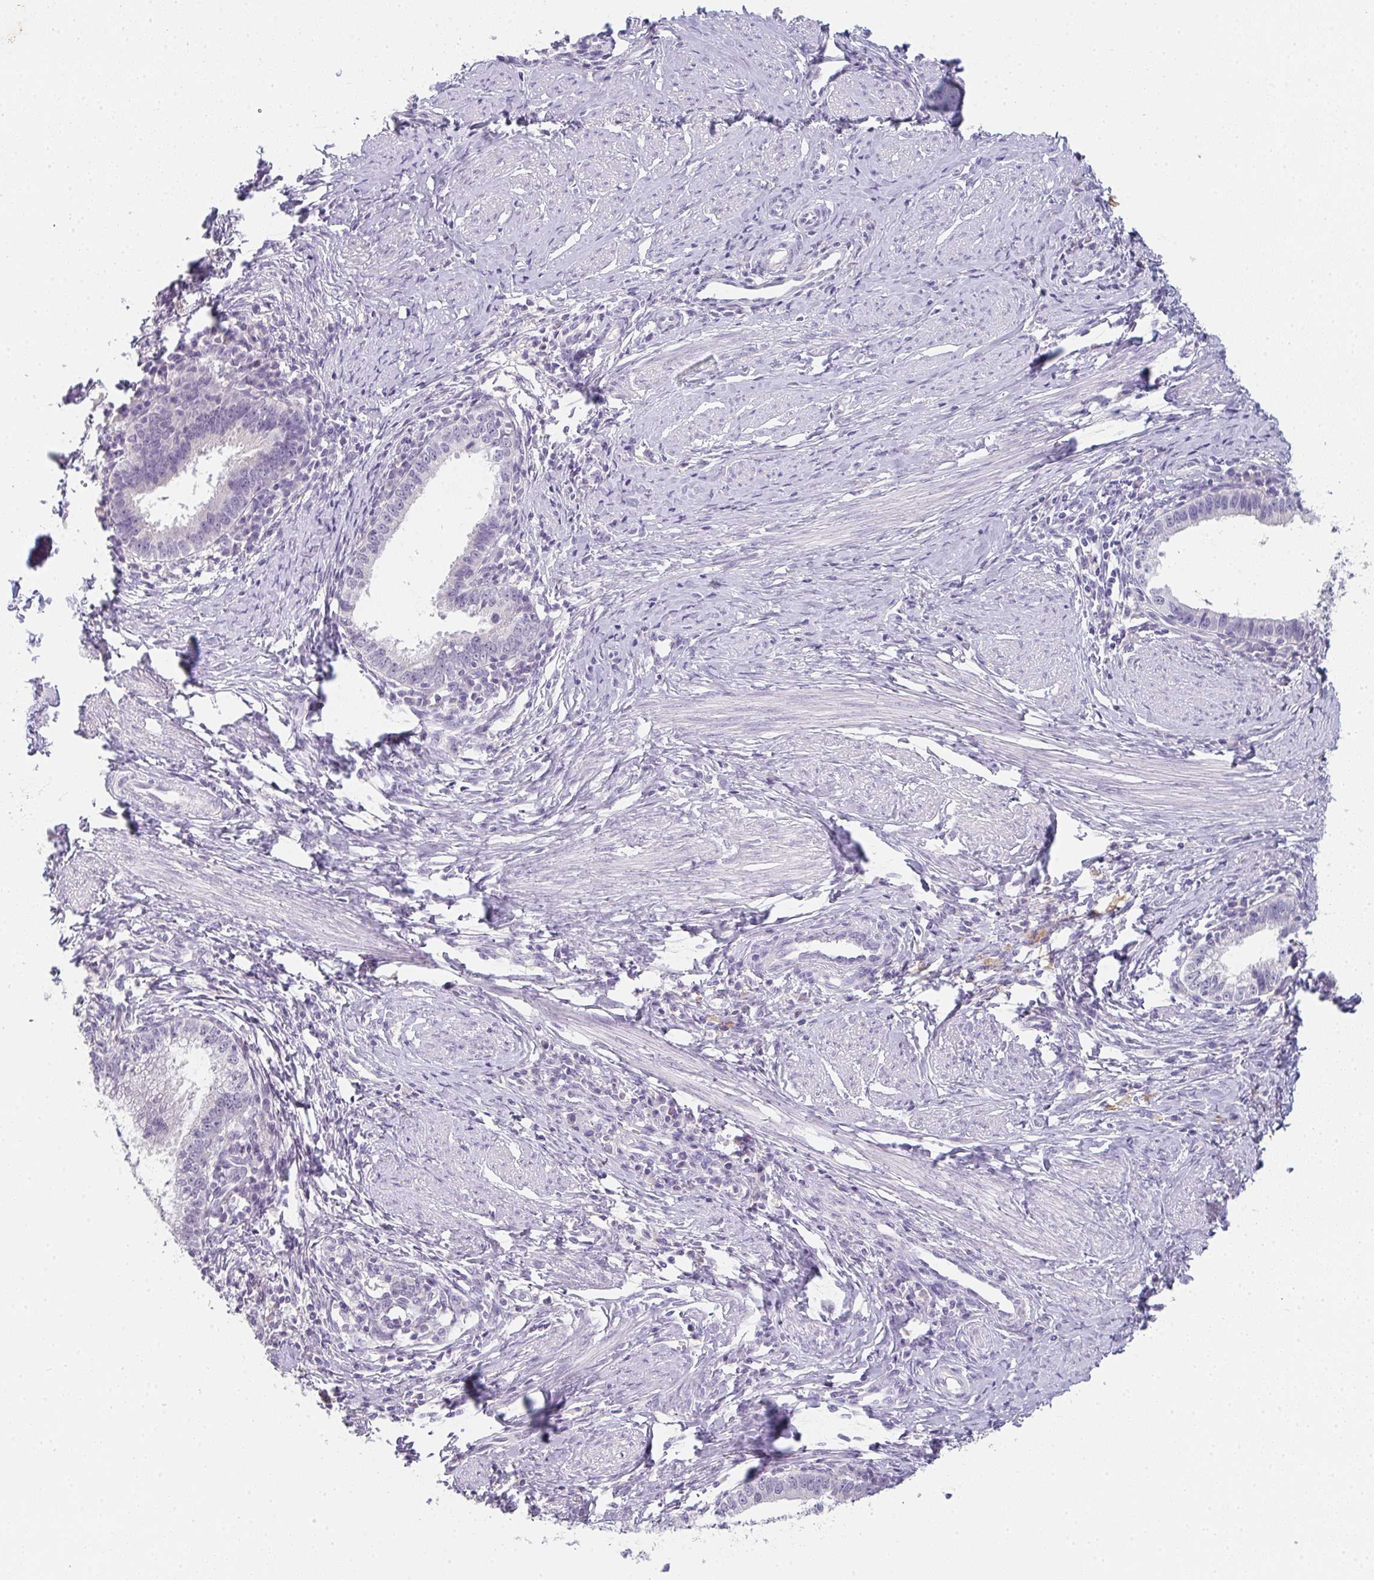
{"staining": {"intensity": "negative", "quantity": "none", "location": "none"}, "tissue": "cervical cancer", "cell_type": "Tumor cells", "image_type": "cancer", "snomed": [{"axis": "morphology", "description": "Adenocarcinoma, NOS"}, {"axis": "topography", "description": "Cervix"}], "caption": "Immunohistochemistry (IHC) micrograph of neoplastic tissue: cervical cancer stained with DAB (3,3'-diaminobenzidine) shows no significant protein expression in tumor cells. (DAB (3,3'-diaminobenzidine) immunohistochemistry with hematoxylin counter stain).", "gene": "C1QTNF8", "patient": {"sex": "female", "age": 36}}